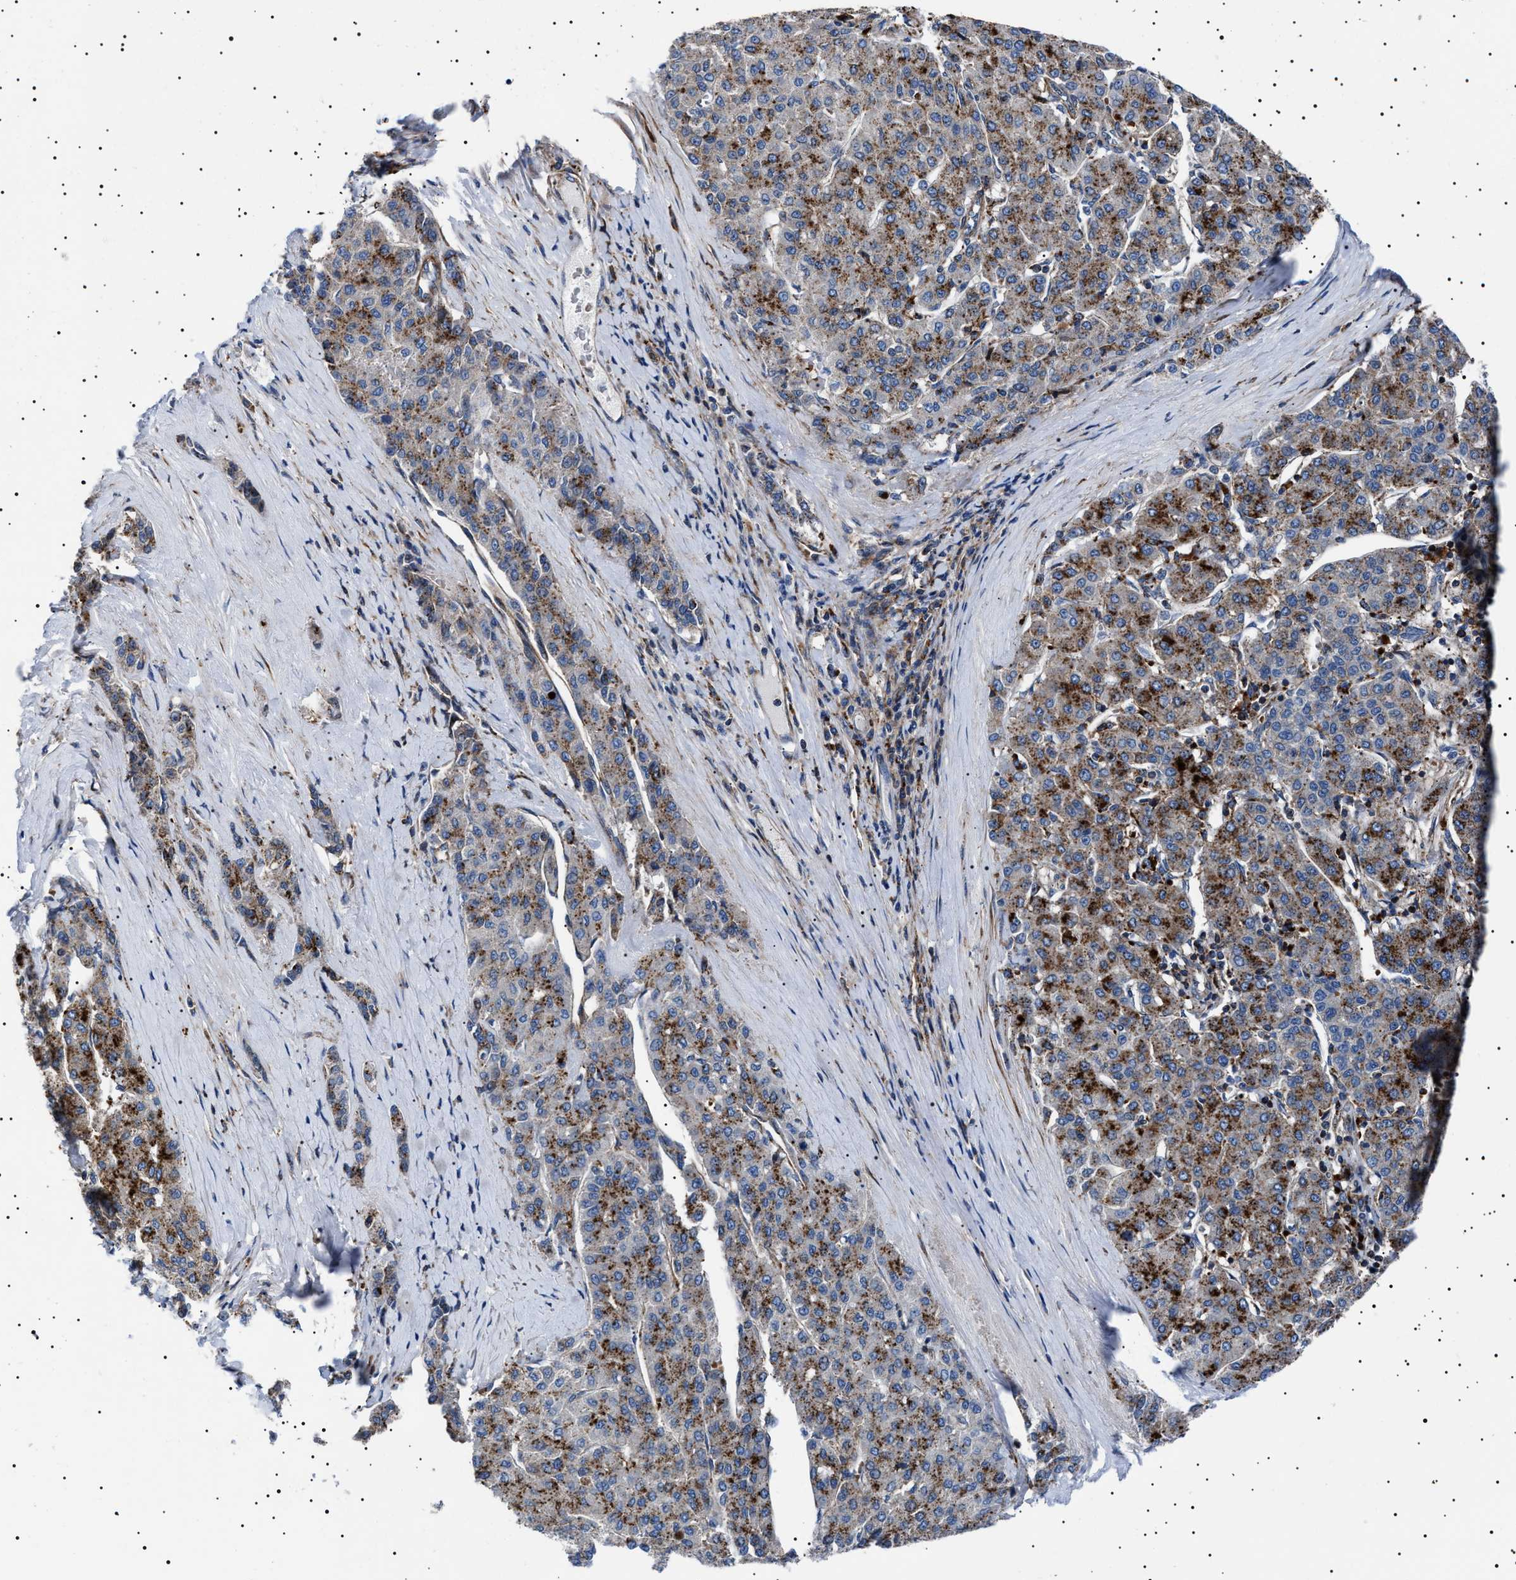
{"staining": {"intensity": "strong", "quantity": ">75%", "location": "cytoplasmic/membranous"}, "tissue": "liver cancer", "cell_type": "Tumor cells", "image_type": "cancer", "snomed": [{"axis": "morphology", "description": "Carcinoma, Hepatocellular, NOS"}, {"axis": "topography", "description": "Liver"}], "caption": "Hepatocellular carcinoma (liver) stained for a protein reveals strong cytoplasmic/membranous positivity in tumor cells. (DAB IHC, brown staining for protein, blue staining for nuclei).", "gene": "NEU1", "patient": {"sex": "male", "age": 65}}